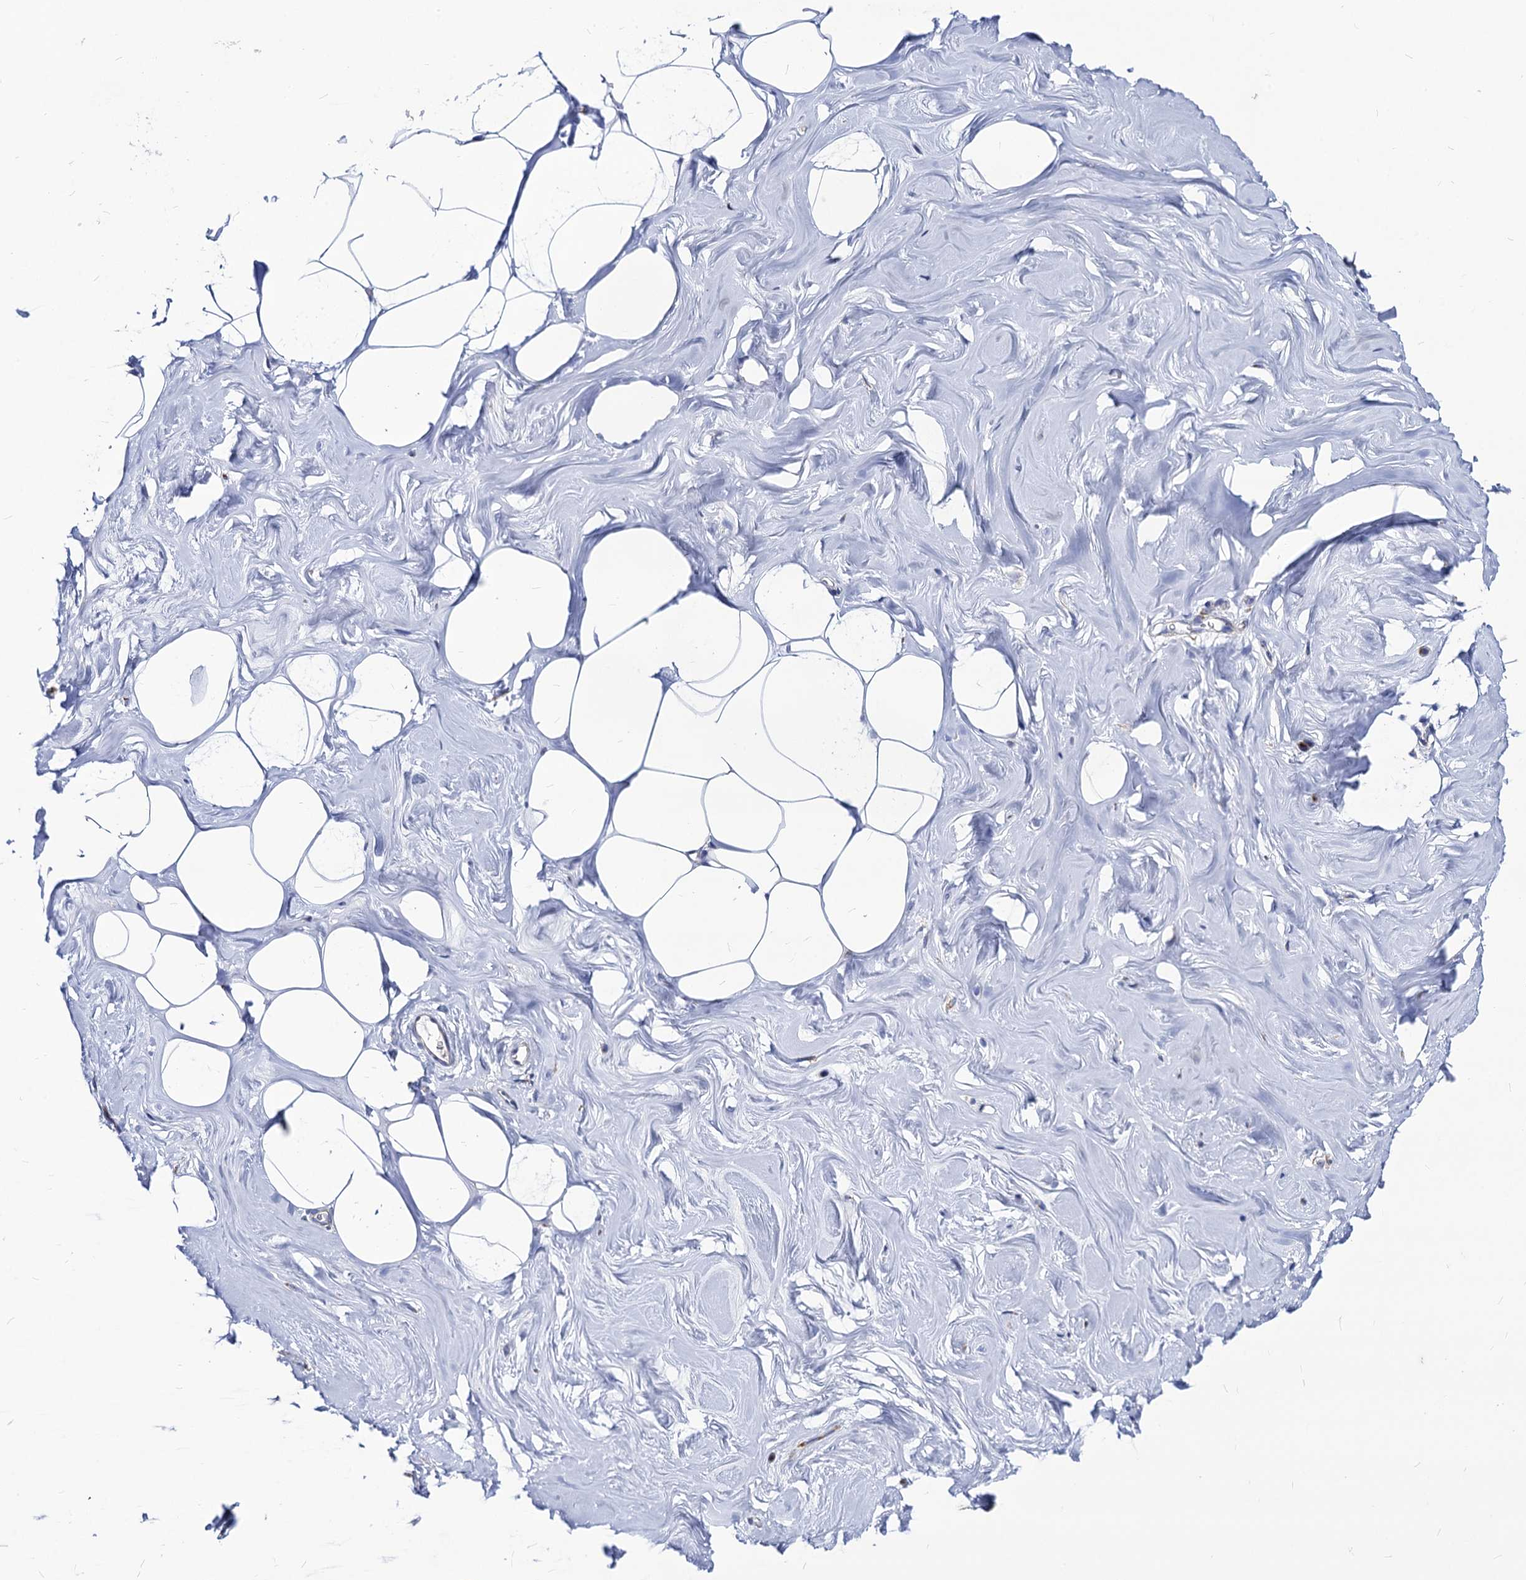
{"staining": {"intensity": "negative", "quantity": "none", "location": "none"}, "tissue": "adipose tissue", "cell_type": "Adipocytes", "image_type": "normal", "snomed": [{"axis": "morphology", "description": "Normal tissue, NOS"}, {"axis": "morphology", "description": "Fibrosis, NOS"}, {"axis": "topography", "description": "Breast"}, {"axis": "topography", "description": "Adipose tissue"}], "caption": "An IHC histopathology image of unremarkable adipose tissue is shown. There is no staining in adipocytes of adipose tissue.", "gene": "DYDC1", "patient": {"sex": "female", "age": 39}}